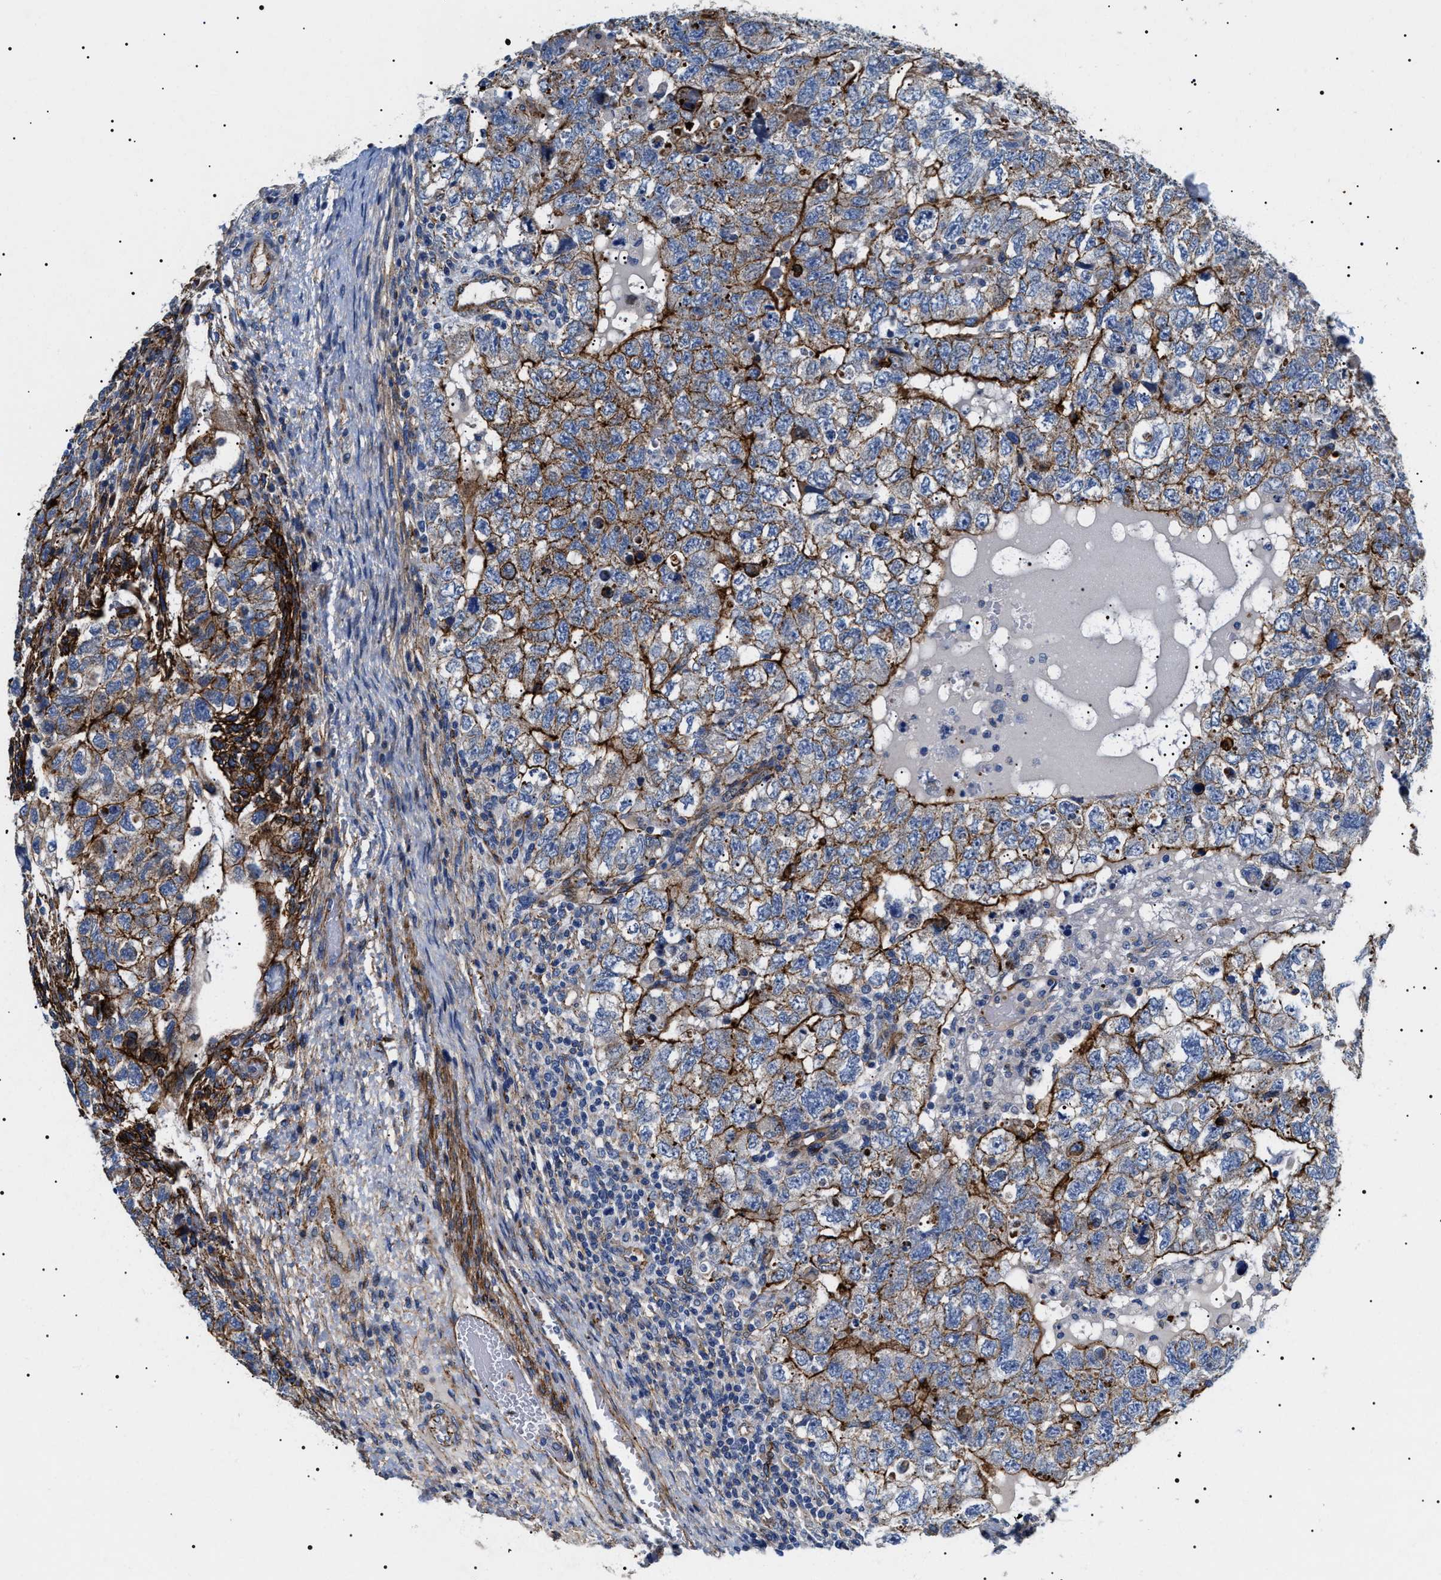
{"staining": {"intensity": "strong", "quantity": "25%-75%", "location": "cytoplasmic/membranous"}, "tissue": "testis cancer", "cell_type": "Tumor cells", "image_type": "cancer", "snomed": [{"axis": "morphology", "description": "Carcinoma, Embryonal, NOS"}, {"axis": "topography", "description": "Testis"}], "caption": "Testis cancer (embryonal carcinoma) was stained to show a protein in brown. There is high levels of strong cytoplasmic/membranous positivity in about 25%-75% of tumor cells.", "gene": "TMEM222", "patient": {"sex": "male", "age": 36}}